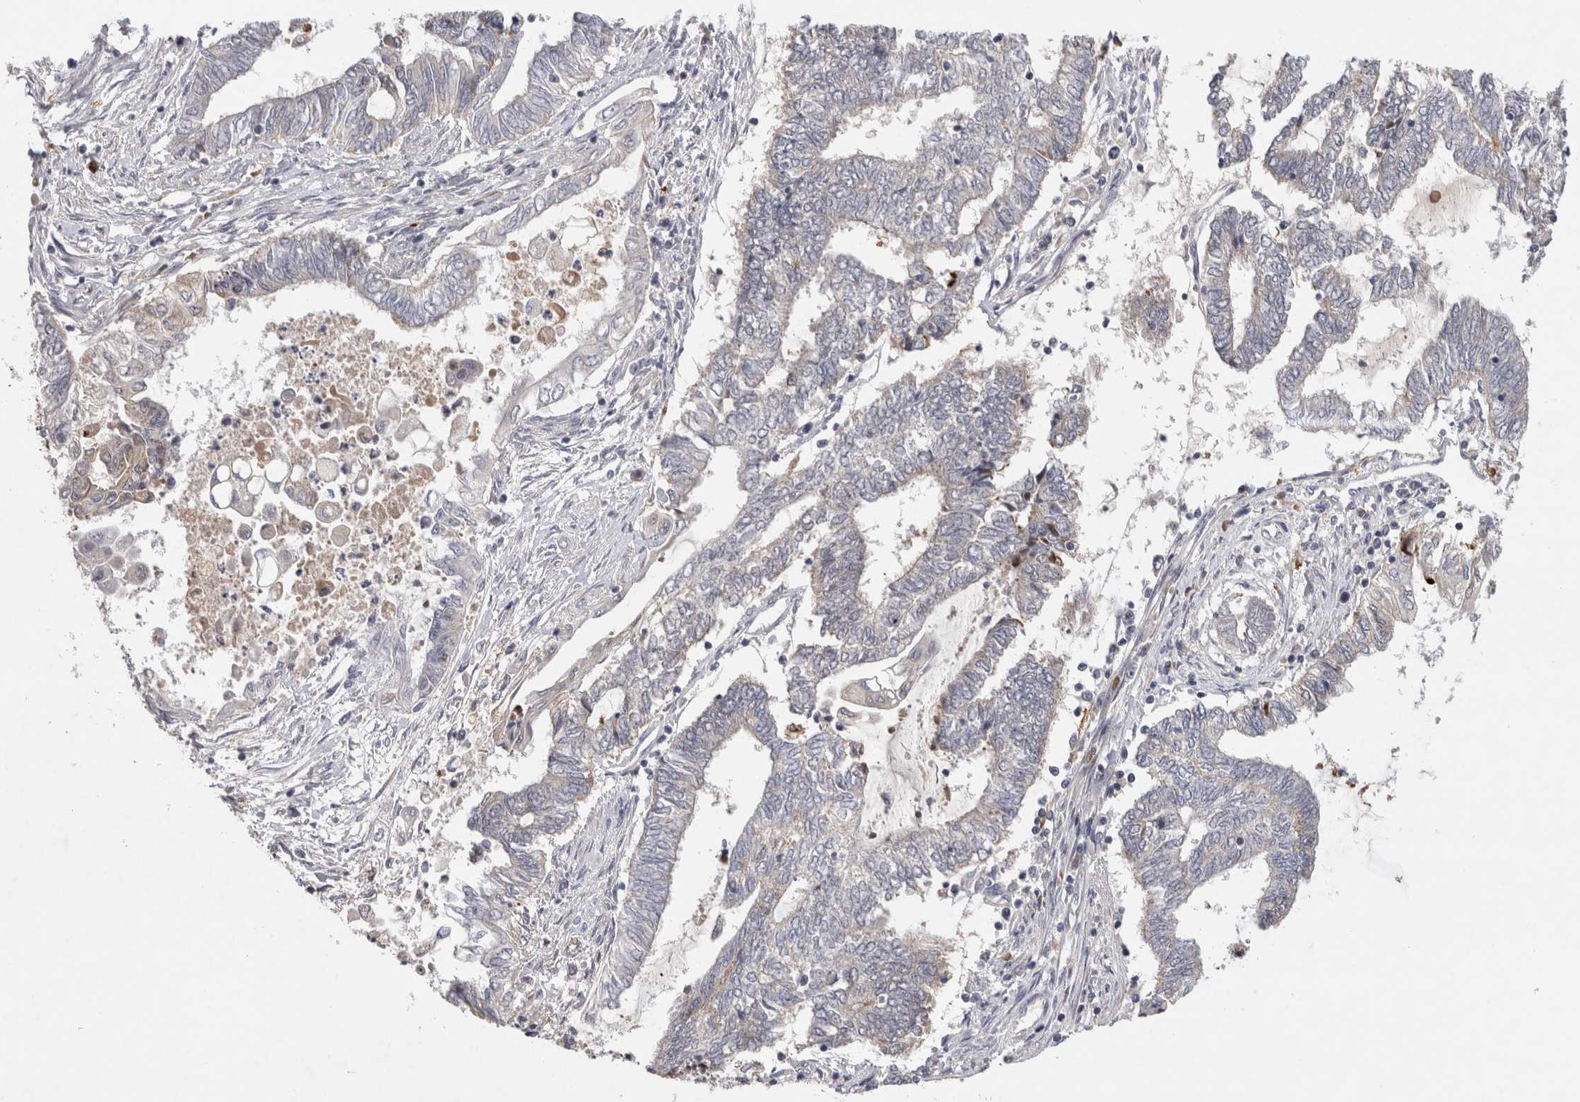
{"staining": {"intensity": "weak", "quantity": "<25%", "location": "cytoplasmic/membranous"}, "tissue": "endometrial cancer", "cell_type": "Tumor cells", "image_type": "cancer", "snomed": [{"axis": "morphology", "description": "Adenocarcinoma, NOS"}, {"axis": "topography", "description": "Uterus"}, {"axis": "topography", "description": "Endometrium"}], "caption": "Immunohistochemistry of human endometrial cancer (adenocarcinoma) exhibits no expression in tumor cells.", "gene": "ACAT2", "patient": {"sex": "female", "age": 70}}